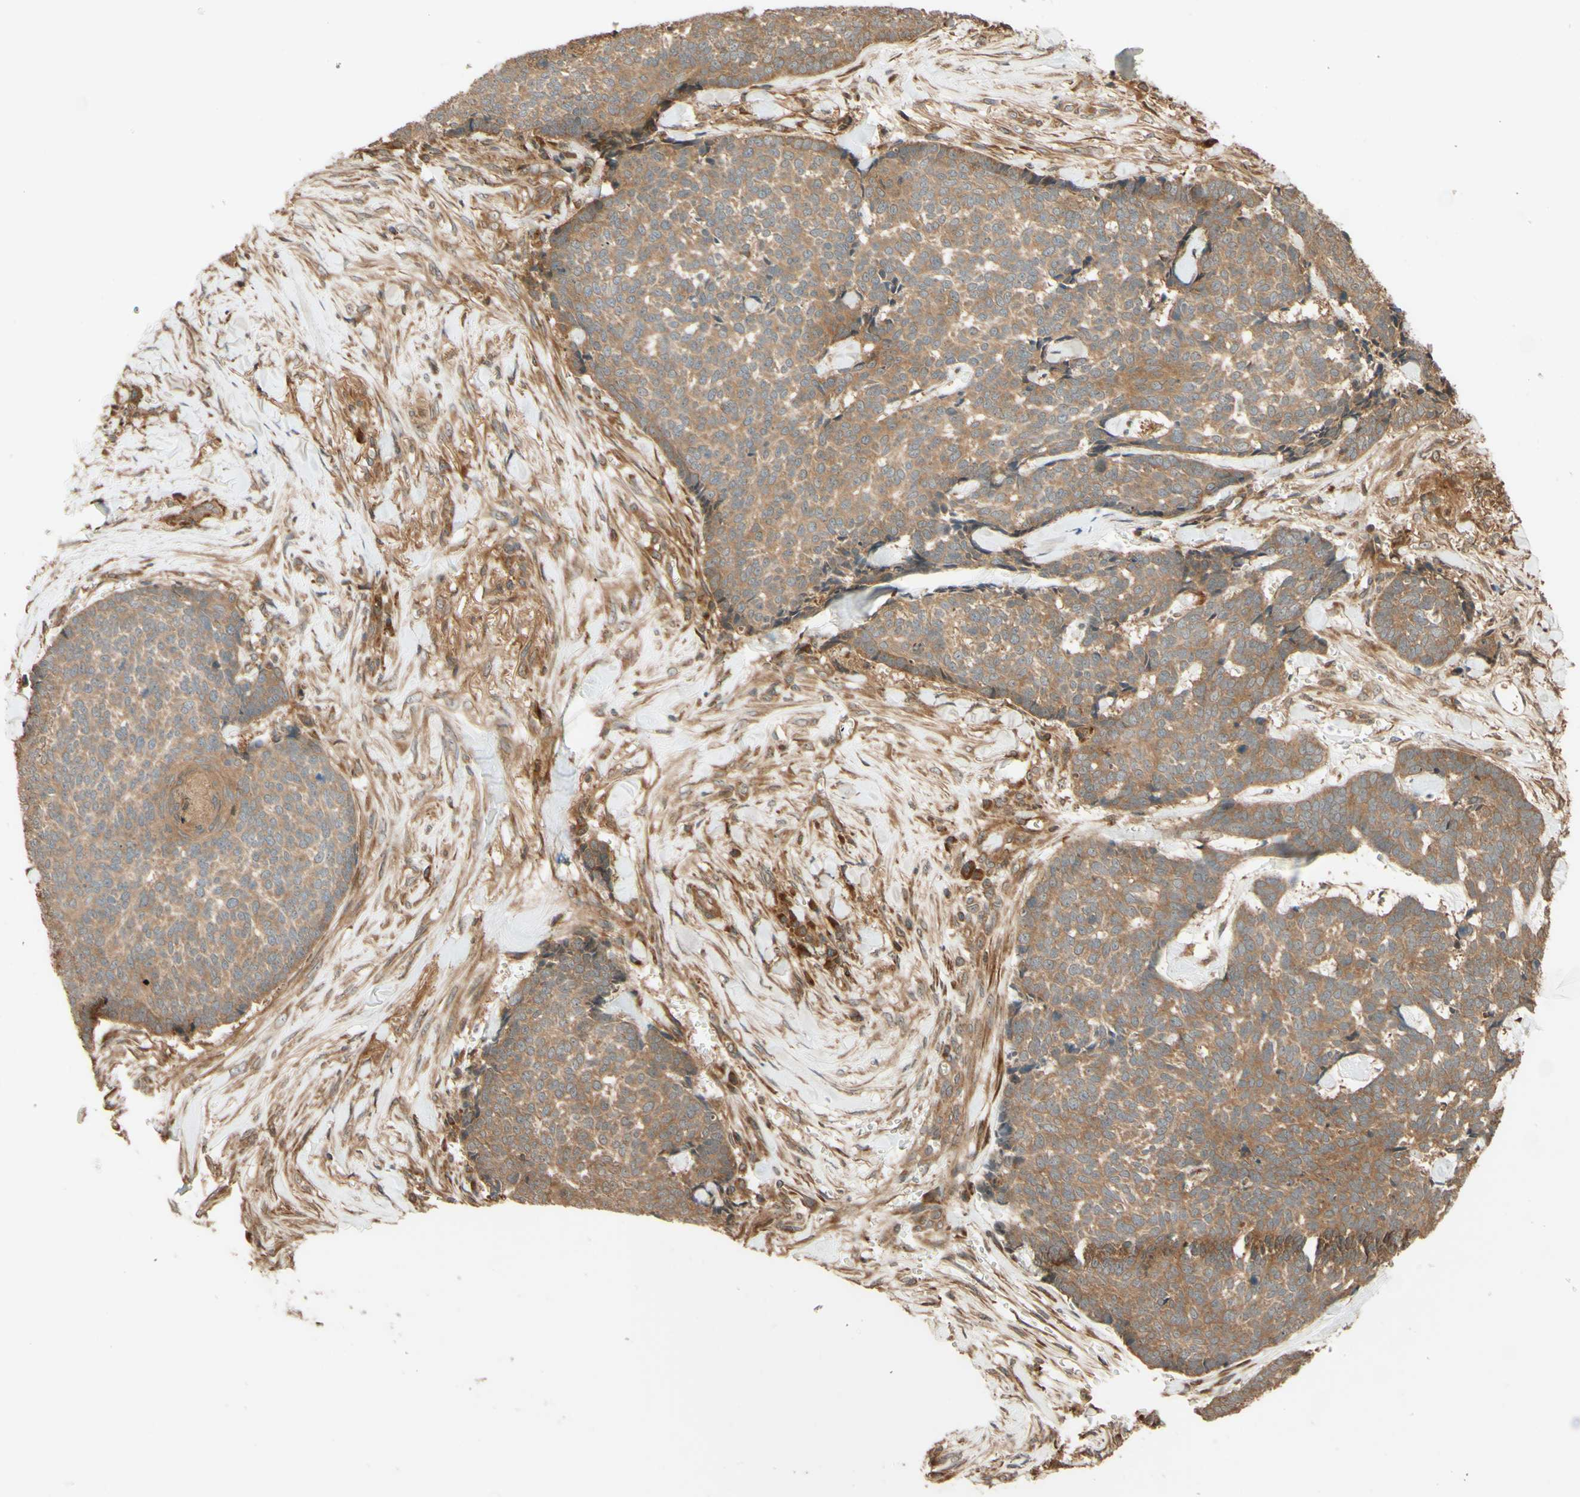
{"staining": {"intensity": "moderate", "quantity": ">75%", "location": "cytoplasmic/membranous"}, "tissue": "skin cancer", "cell_type": "Tumor cells", "image_type": "cancer", "snomed": [{"axis": "morphology", "description": "Basal cell carcinoma"}, {"axis": "topography", "description": "Skin"}], "caption": "DAB immunohistochemical staining of basal cell carcinoma (skin) exhibits moderate cytoplasmic/membranous protein expression in about >75% of tumor cells. (brown staining indicates protein expression, while blue staining denotes nuclei).", "gene": "RNF19A", "patient": {"sex": "male", "age": 84}}